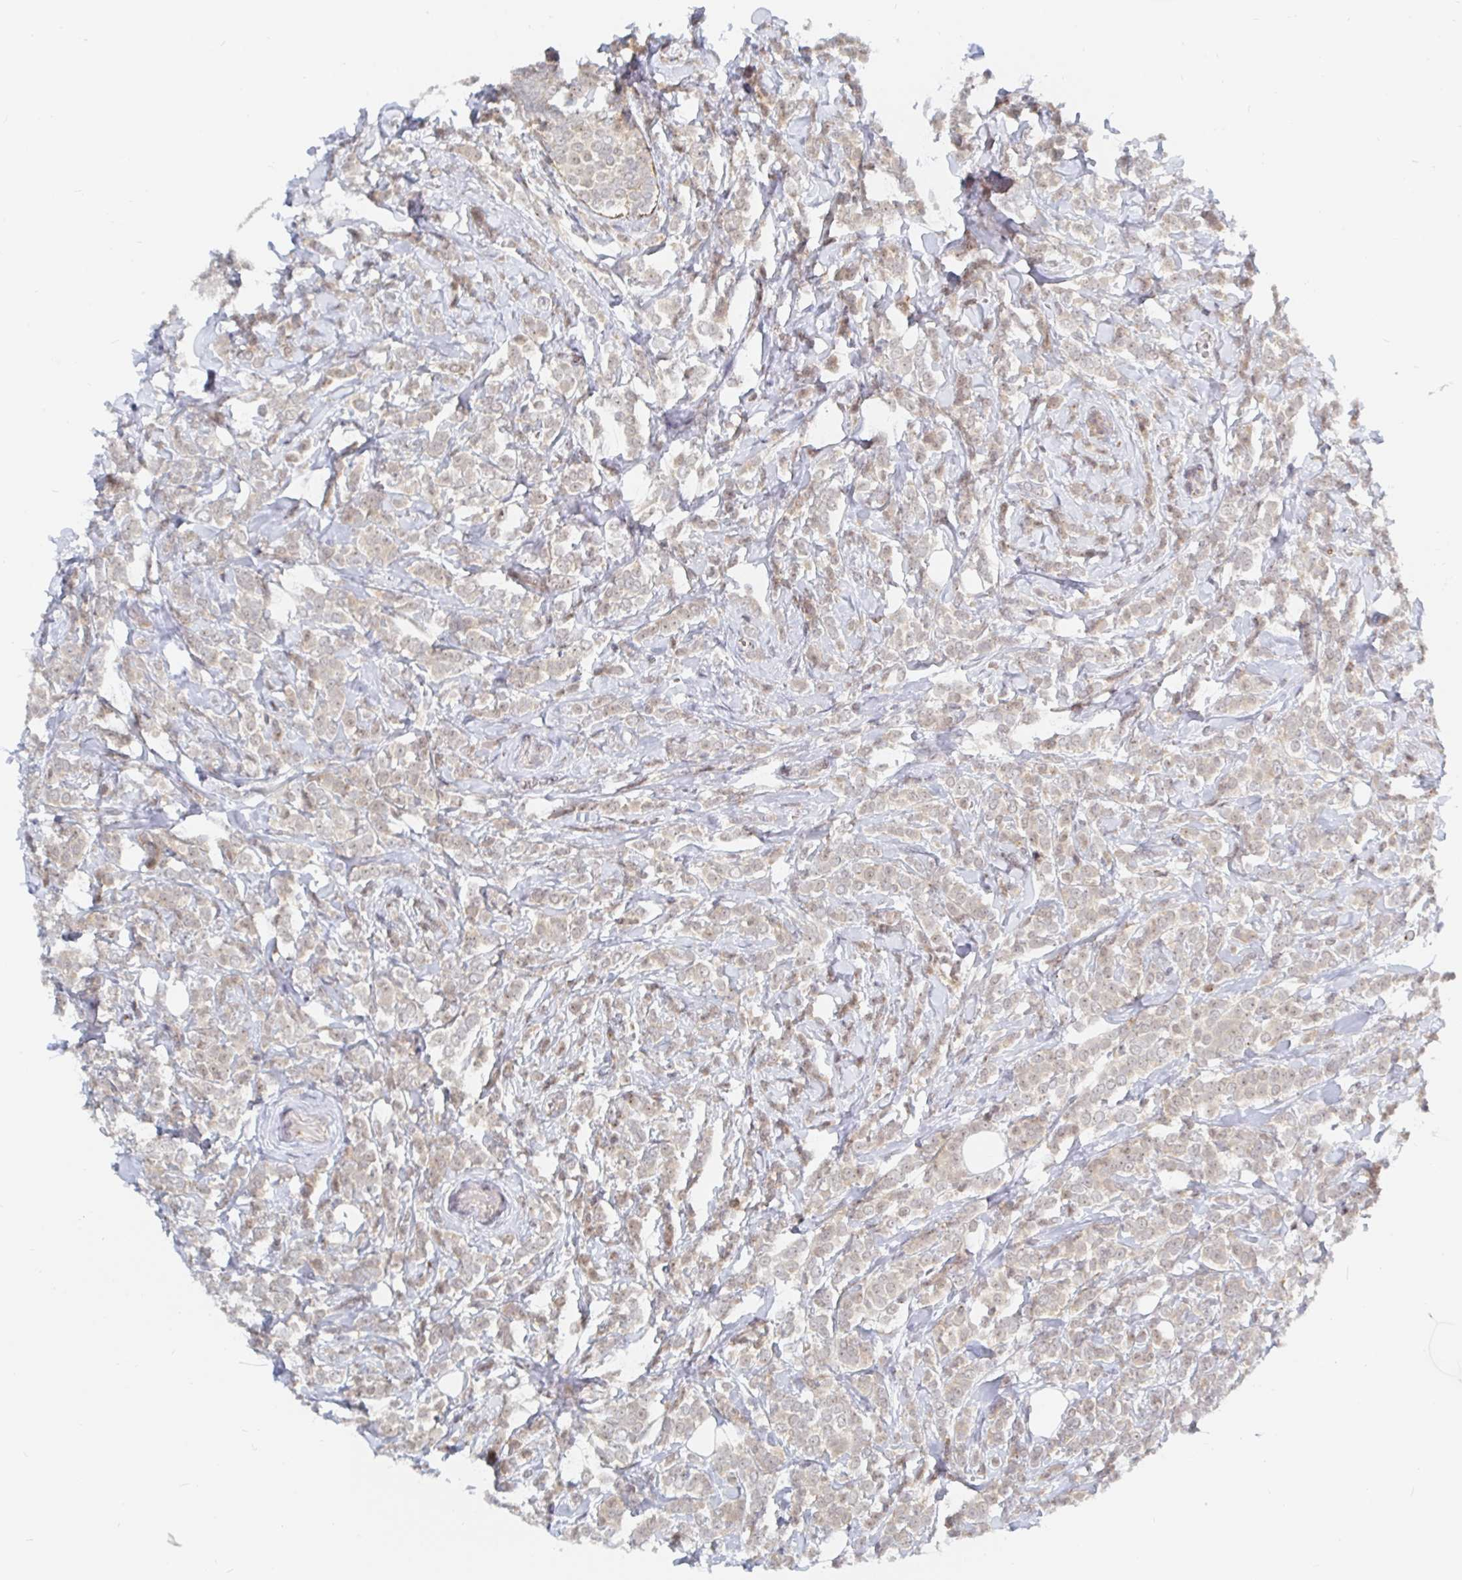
{"staining": {"intensity": "weak", "quantity": ">75%", "location": "cytoplasmic/membranous"}, "tissue": "breast cancer", "cell_type": "Tumor cells", "image_type": "cancer", "snomed": [{"axis": "morphology", "description": "Lobular carcinoma"}, {"axis": "topography", "description": "Breast"}], "caption": "Immunohistochemical staining of lobular carcinoma (breast) exhibits low levels of weak cytoplasmic/membranous positivity in approximately >75% of tumor cells.", "gene": "CHD2", "patient": {"sex": "female", "age": 49}}